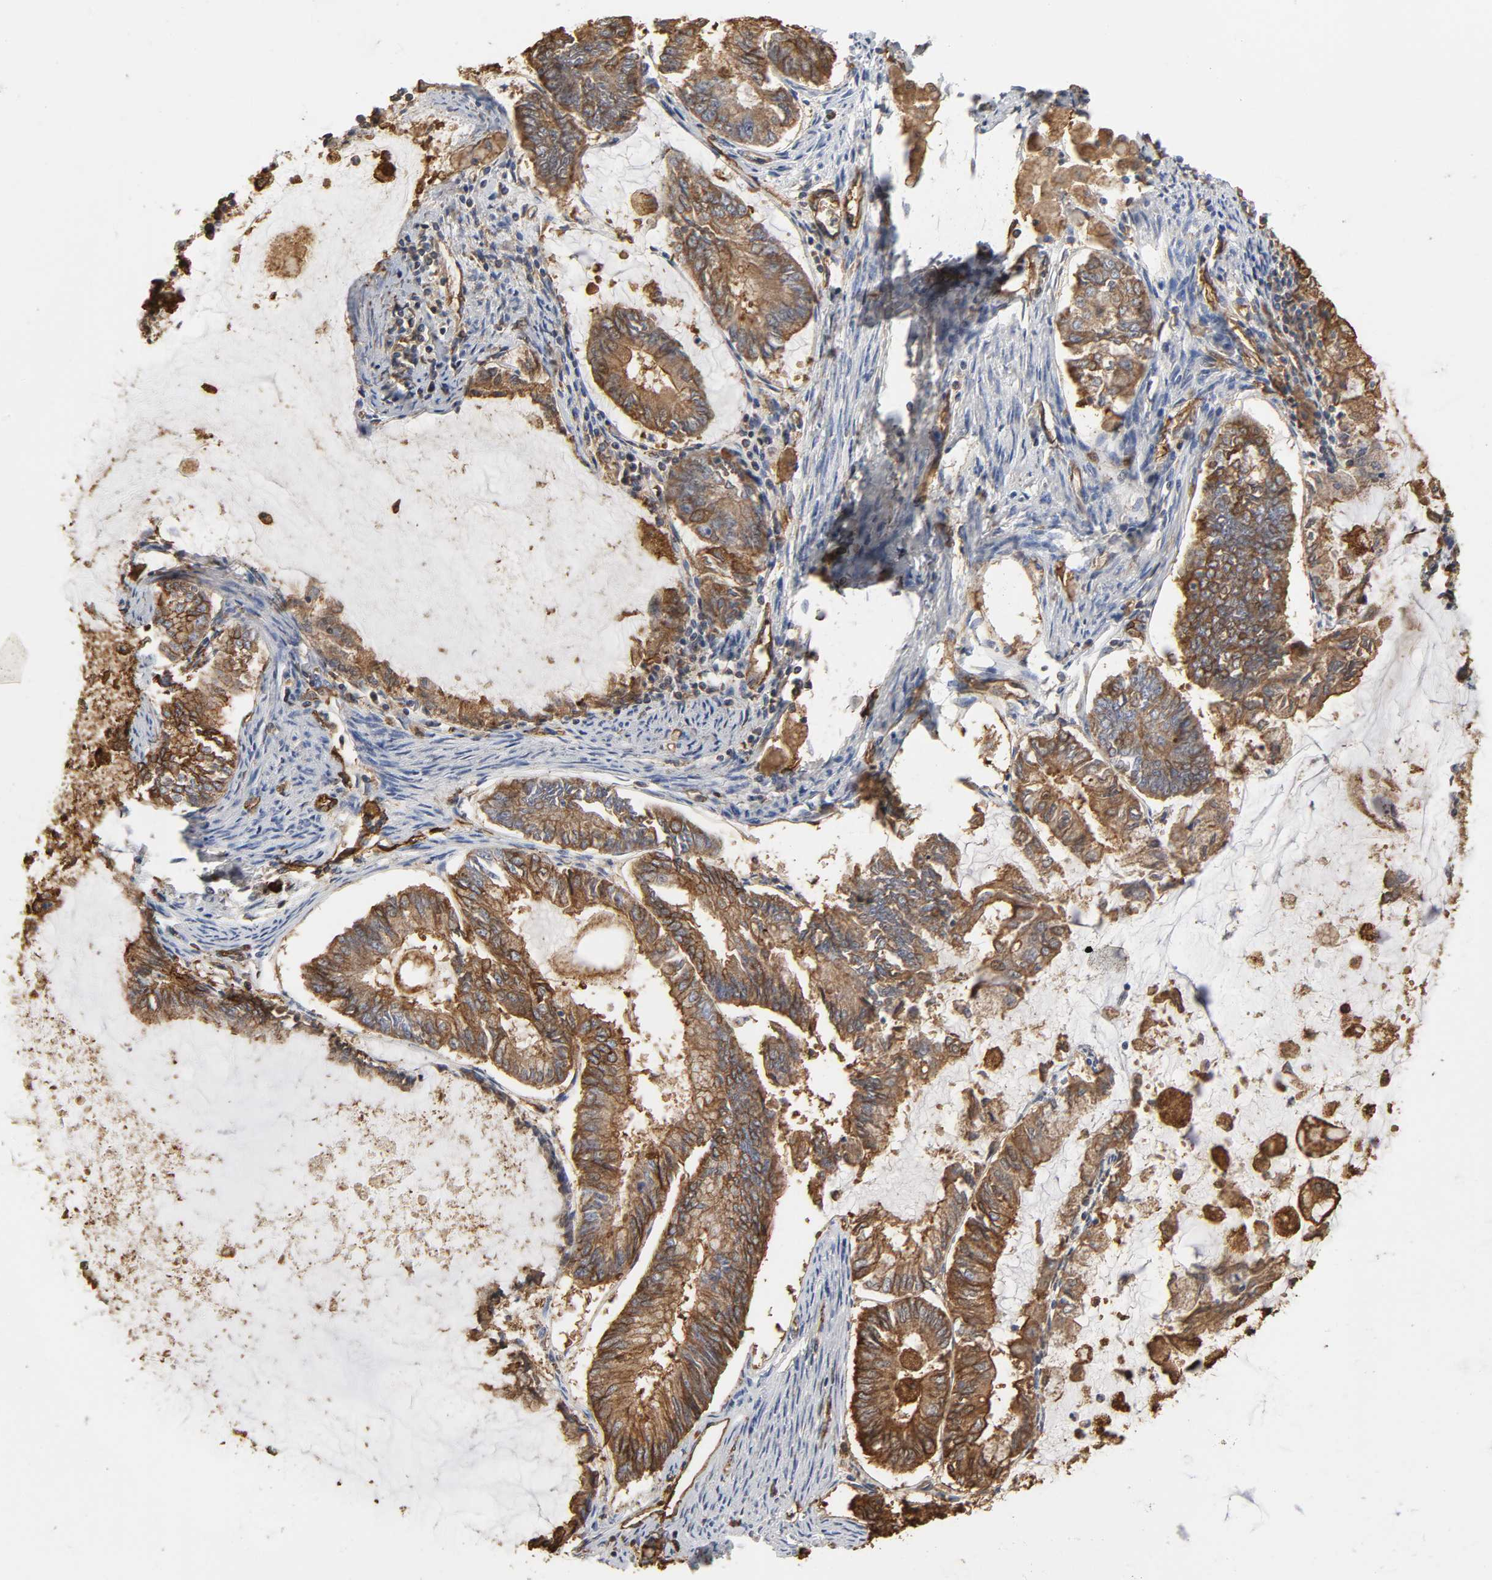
{"staining": {"intensity": "strong", "quantity": ">75%", "location": "cytoplasmic/membranous"}, "tissue": "endometrial cancer", "cell_type": "Tumor cells", "image_type": "cancer", "snomed": [{"axis": "morphology", "description": "Adenocarcinoma, NOS"}, {"axis": "topography", "description": "Endometrium"}], "caption": "Endometrial cancer stained with DAB (3,3'-diaminobenzidine) immunohistochemistry demonstrates high levels of strong cytoplasmic/membranous expression in about >75% of tumor cells.", "gene": "ANXA2", "patient": {"sex": "female", "age": 86}}